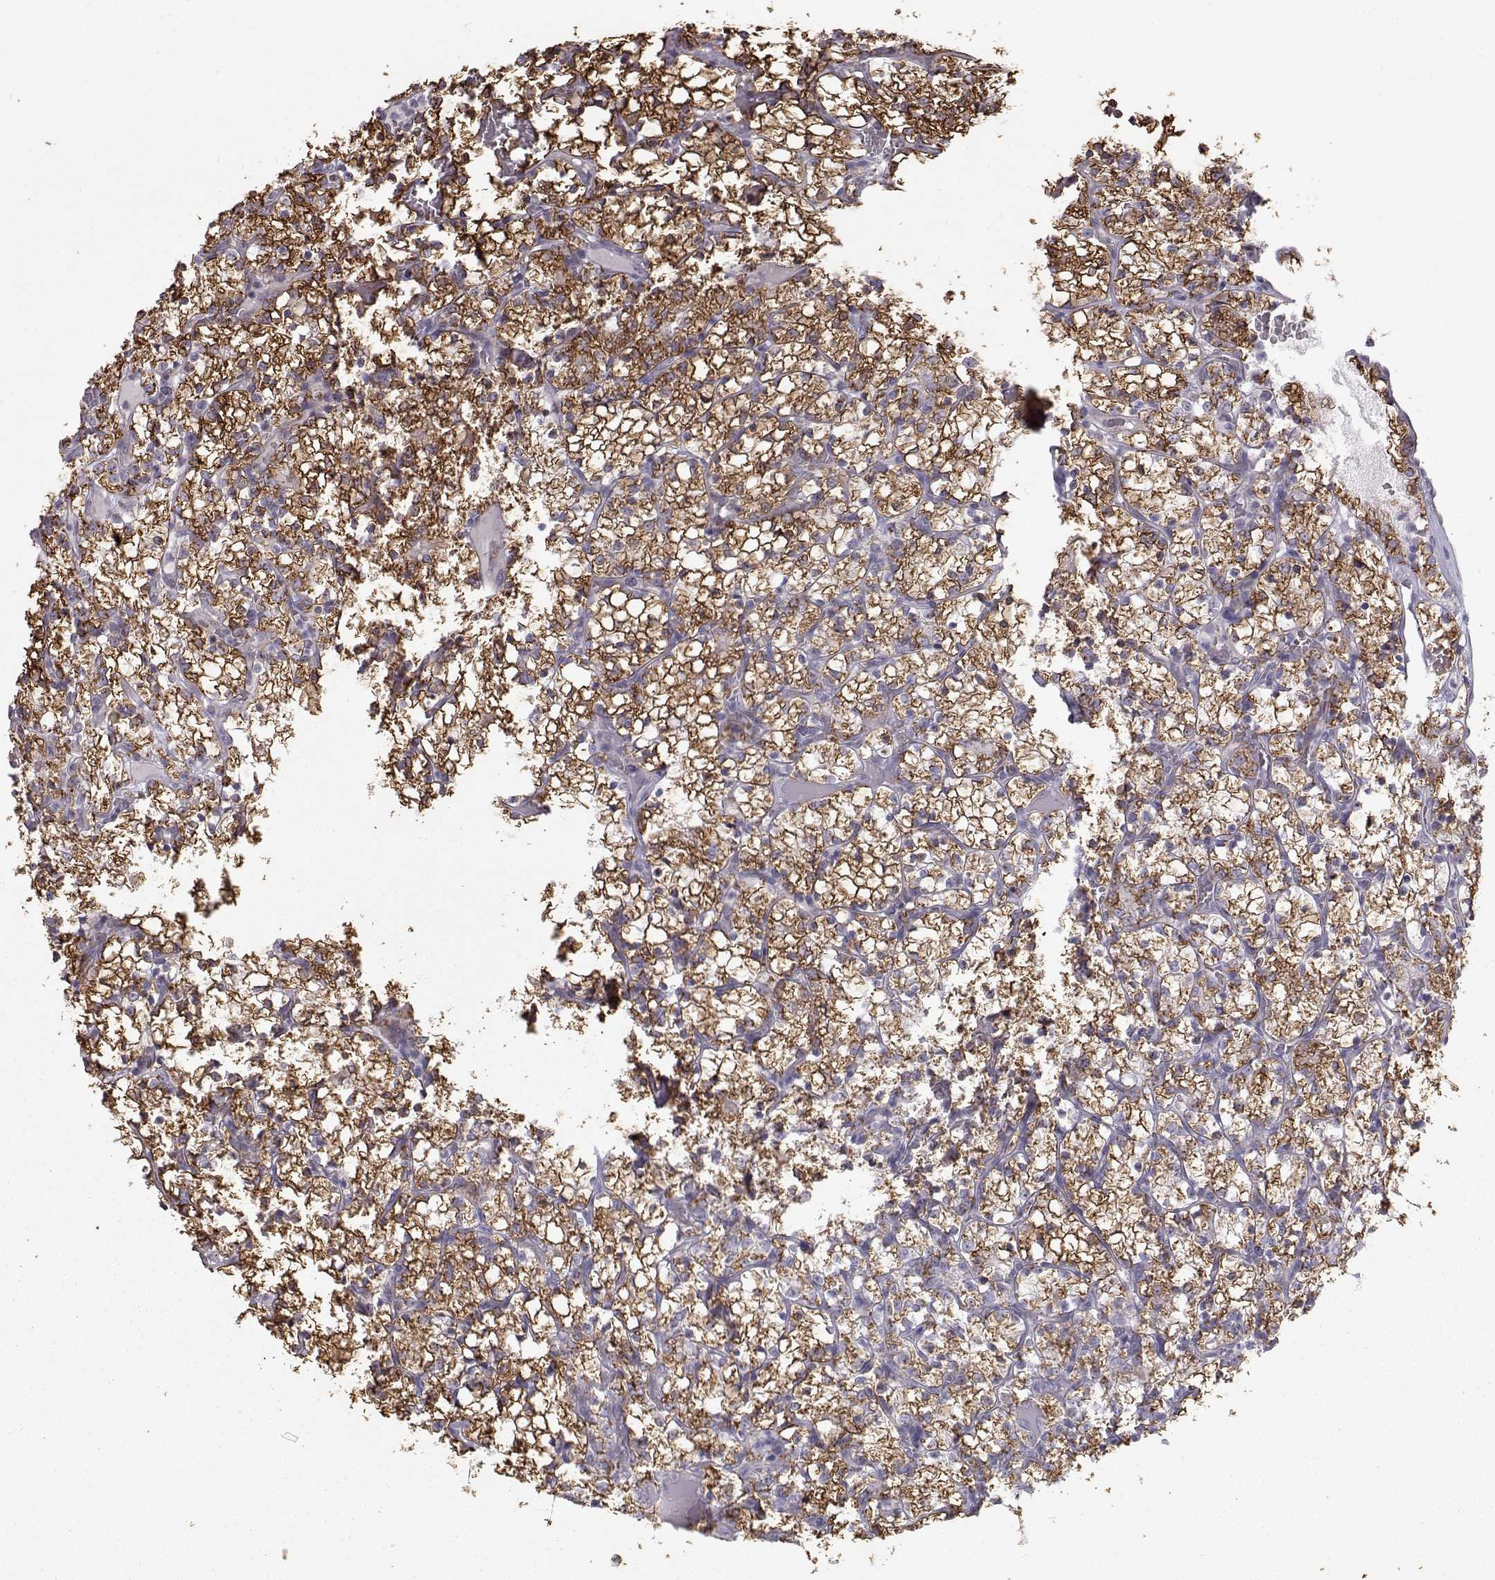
{"staining": {"intensity": "strong", "quantity": ">75%", "location": "cytoplasmic/membranous"}, "tissue": "renal cancer", "cell_type": "Tumor cells", "image_type": "cancer", "snomed": [{"axis": "morphology", "description": "Adenocarcinoma, NOS"}, {"axis": "topography", "description": "Kidney"}], "caption": "Protein expression analysis of renal cancer exhibits strong cytoplasmic/membranous staining in about >75% of tumor cells.", "gene": "NPVF", "patient": {"sex": "female", "age": 69}}